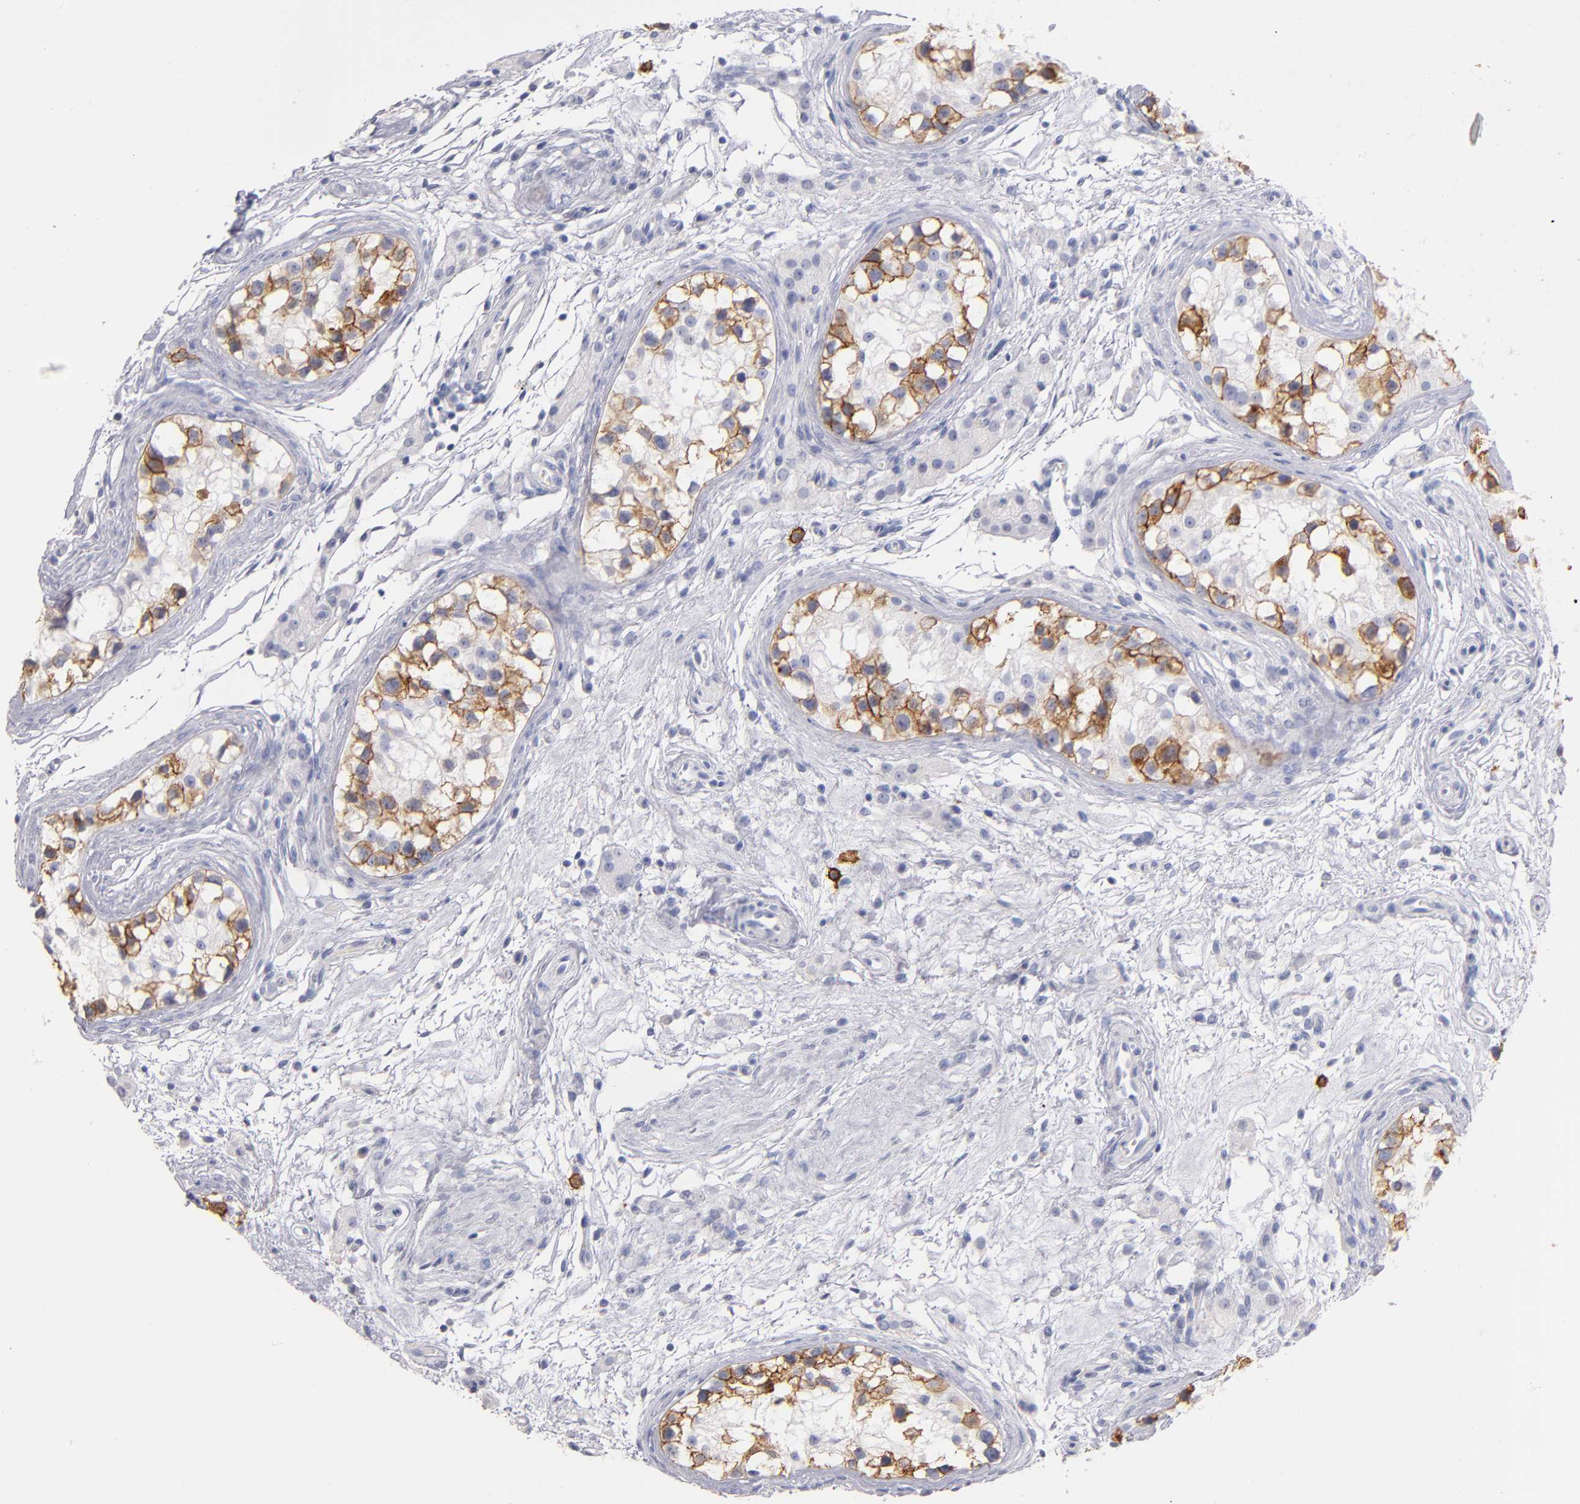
{"staining": {"intensity": "moderate", "quantity": "25%-75%", "location": "cytoplasmic/membranous"}, "tissue": "testis cancer", "cell_type": "Tumor cells", "image_type": "cancer", "snomed": [{"axis": "morphology", "description": "Seminoma, NOS"}, {"axis": "topography", "description": "Testis"}], "caption": "Testis seminoma tissue displays moderate cytoplasmic/membranous expression in approximately 25%-75% of tumor cells", "gene": "KIT", "patient": {"sex": "male", "age": 25}}